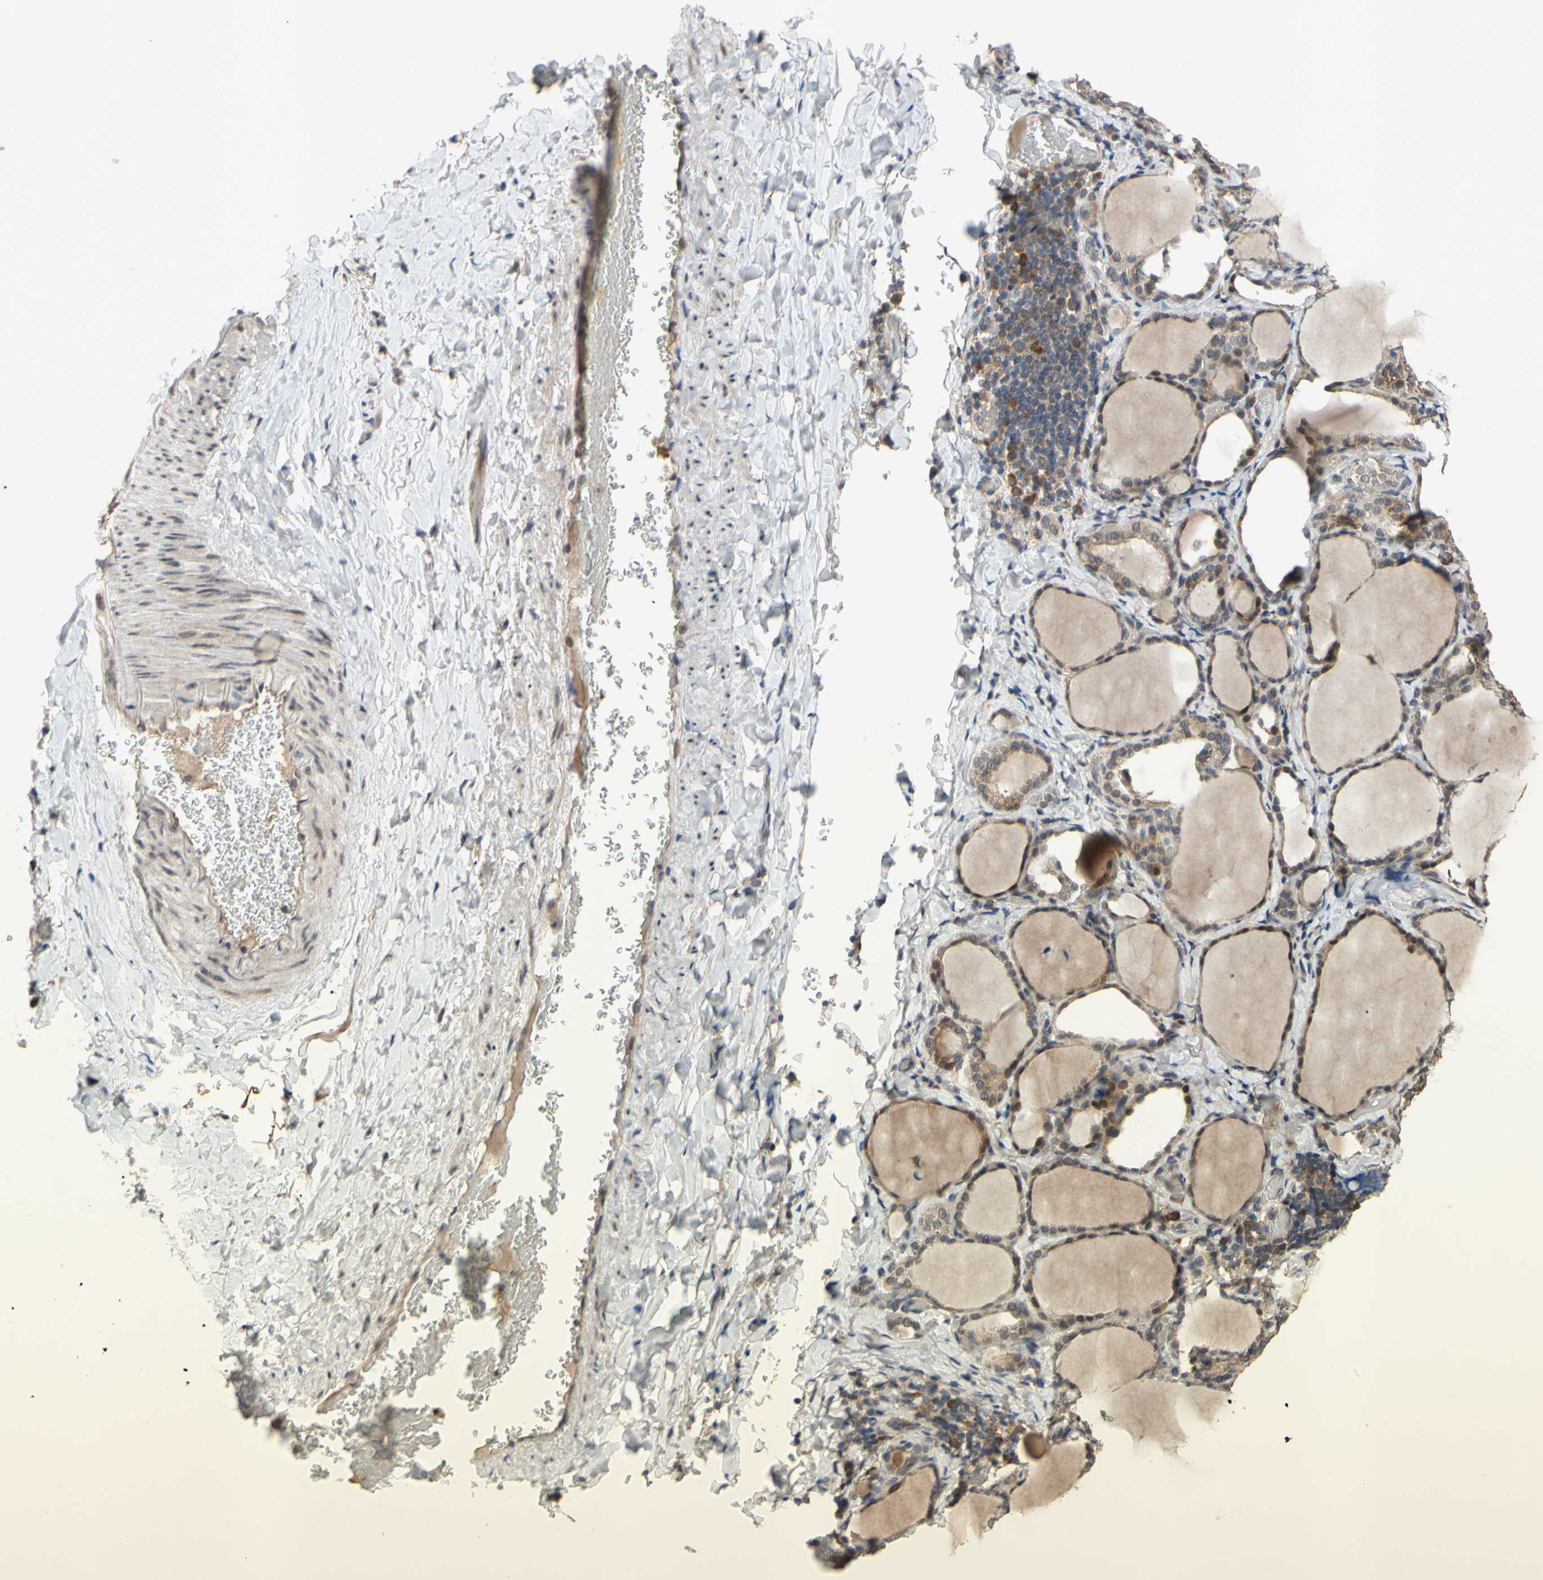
{"staining": {"intensity": "moderate", "quantity": ">75%", "location": "cytoplasmic/membranous"}, "tissue": "thyroid gland", "cell_type": "Glandular cells", "image_type": "normal", "snomed": [{"axis": "morphology", "description": "Normal tissue, NOS"}, {"axis": "morphology", "description": "Papillary adenocarcinoma, NOS"}, {"axis": "topography", "description": "Thyroid gland"}], "caption": "Human thyroid gland stained with a brown dye demonstrates moderate cytoplasmic/membranous positive staining in about >75% of glandular cells.", "gene": "CD164", "patient": {"sex": "female", "age": 30}}